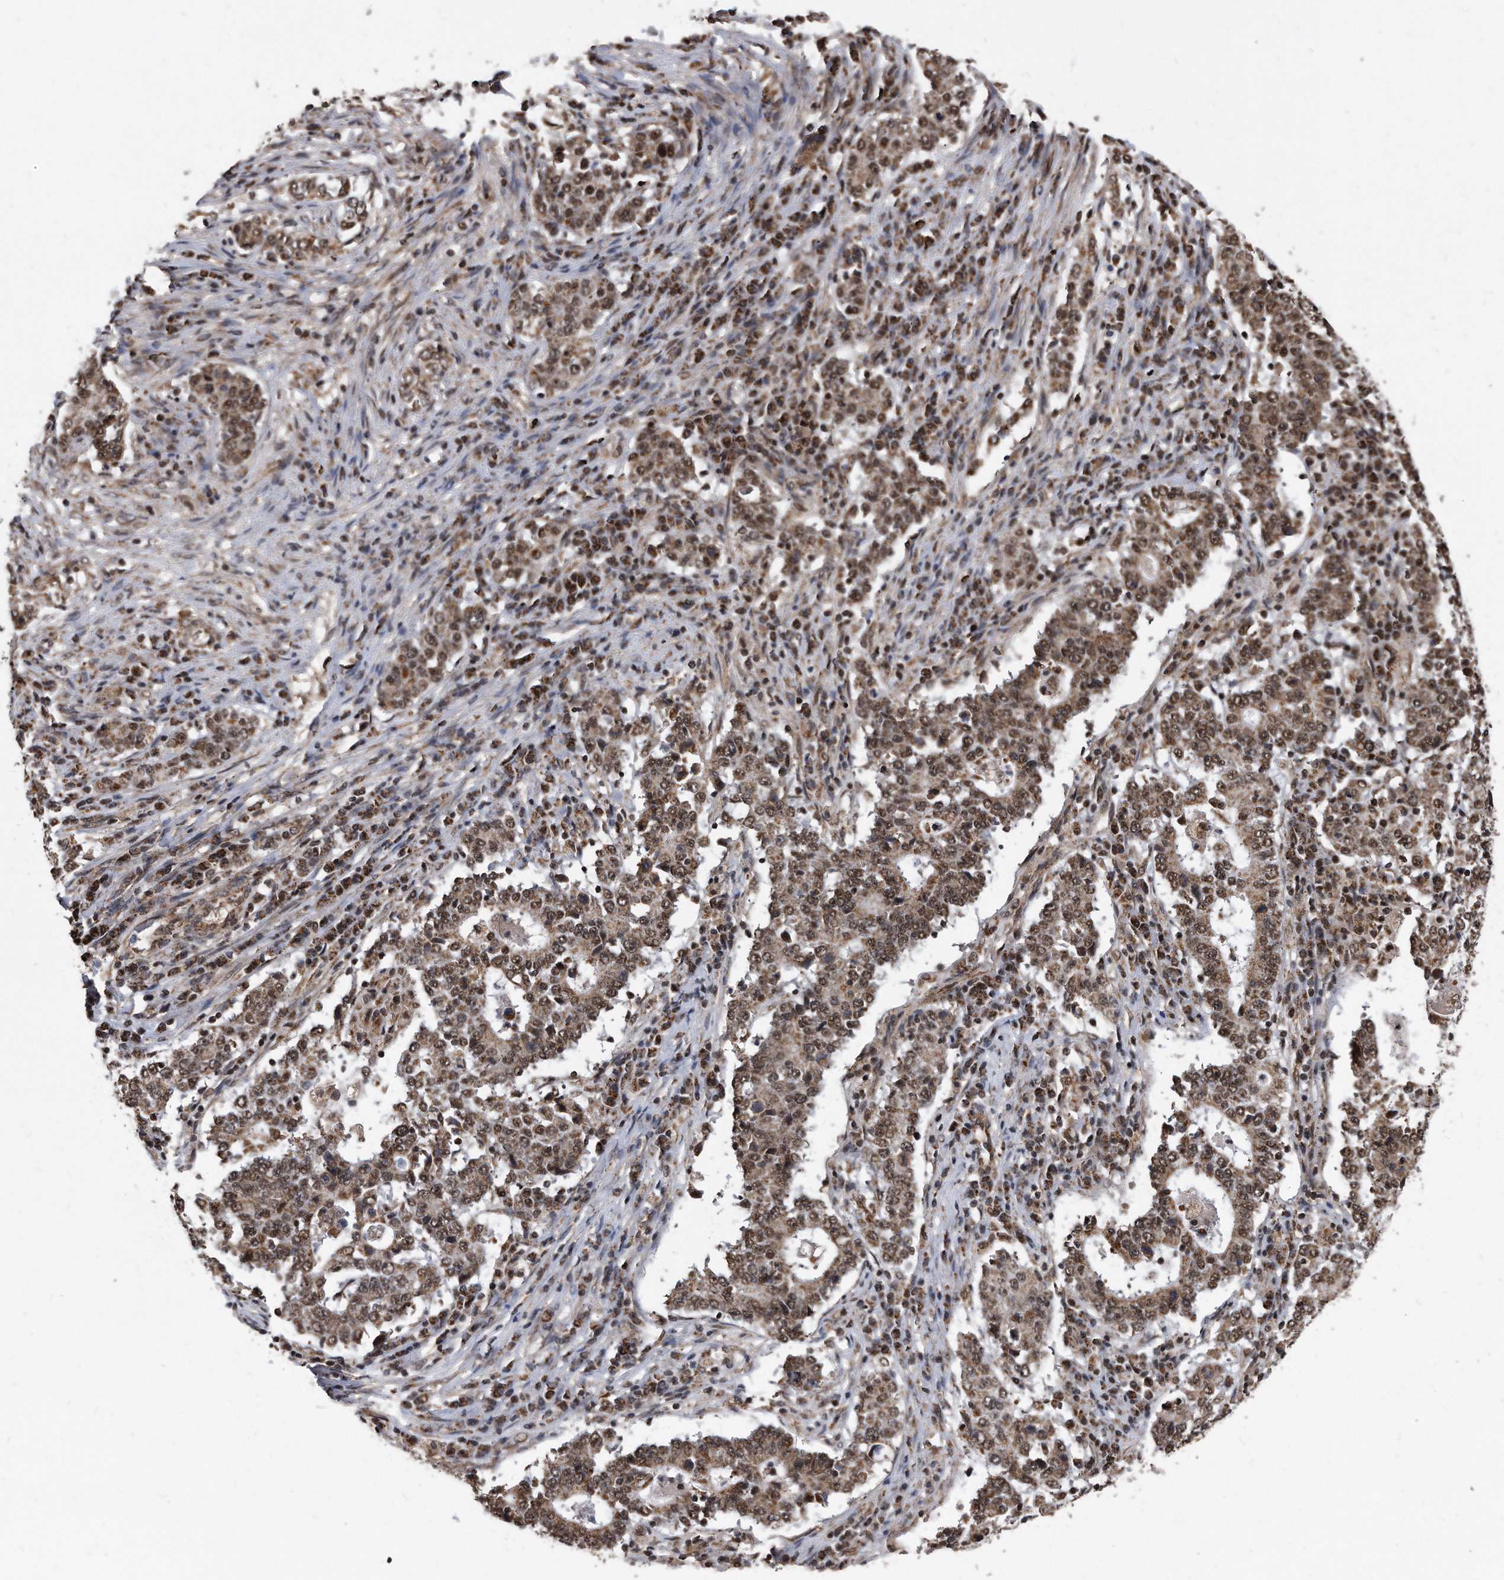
{"staining": {"intensity": "moderate", "quantity": ">75%", "location": "cytoplasmic/membranous,nuclear"}, "tissue": "stomach cancer", "cell_type": "Tumor cells", "image_type": "cancer", "snomed": [{"axis": "morphology", "description": "Adenocarcinoma, NOS"}, {"axis": "topography", "description": "Stomach"}], "caption": "Immunohistochemical staining of stomach cancer exhibits medium levels of moderate cytoplasmic/membranous and nuclear protein positivity in about >75% of tumor cells.", "gene": "DUSP22", "patient": {"sex": "male", "age": 59}}